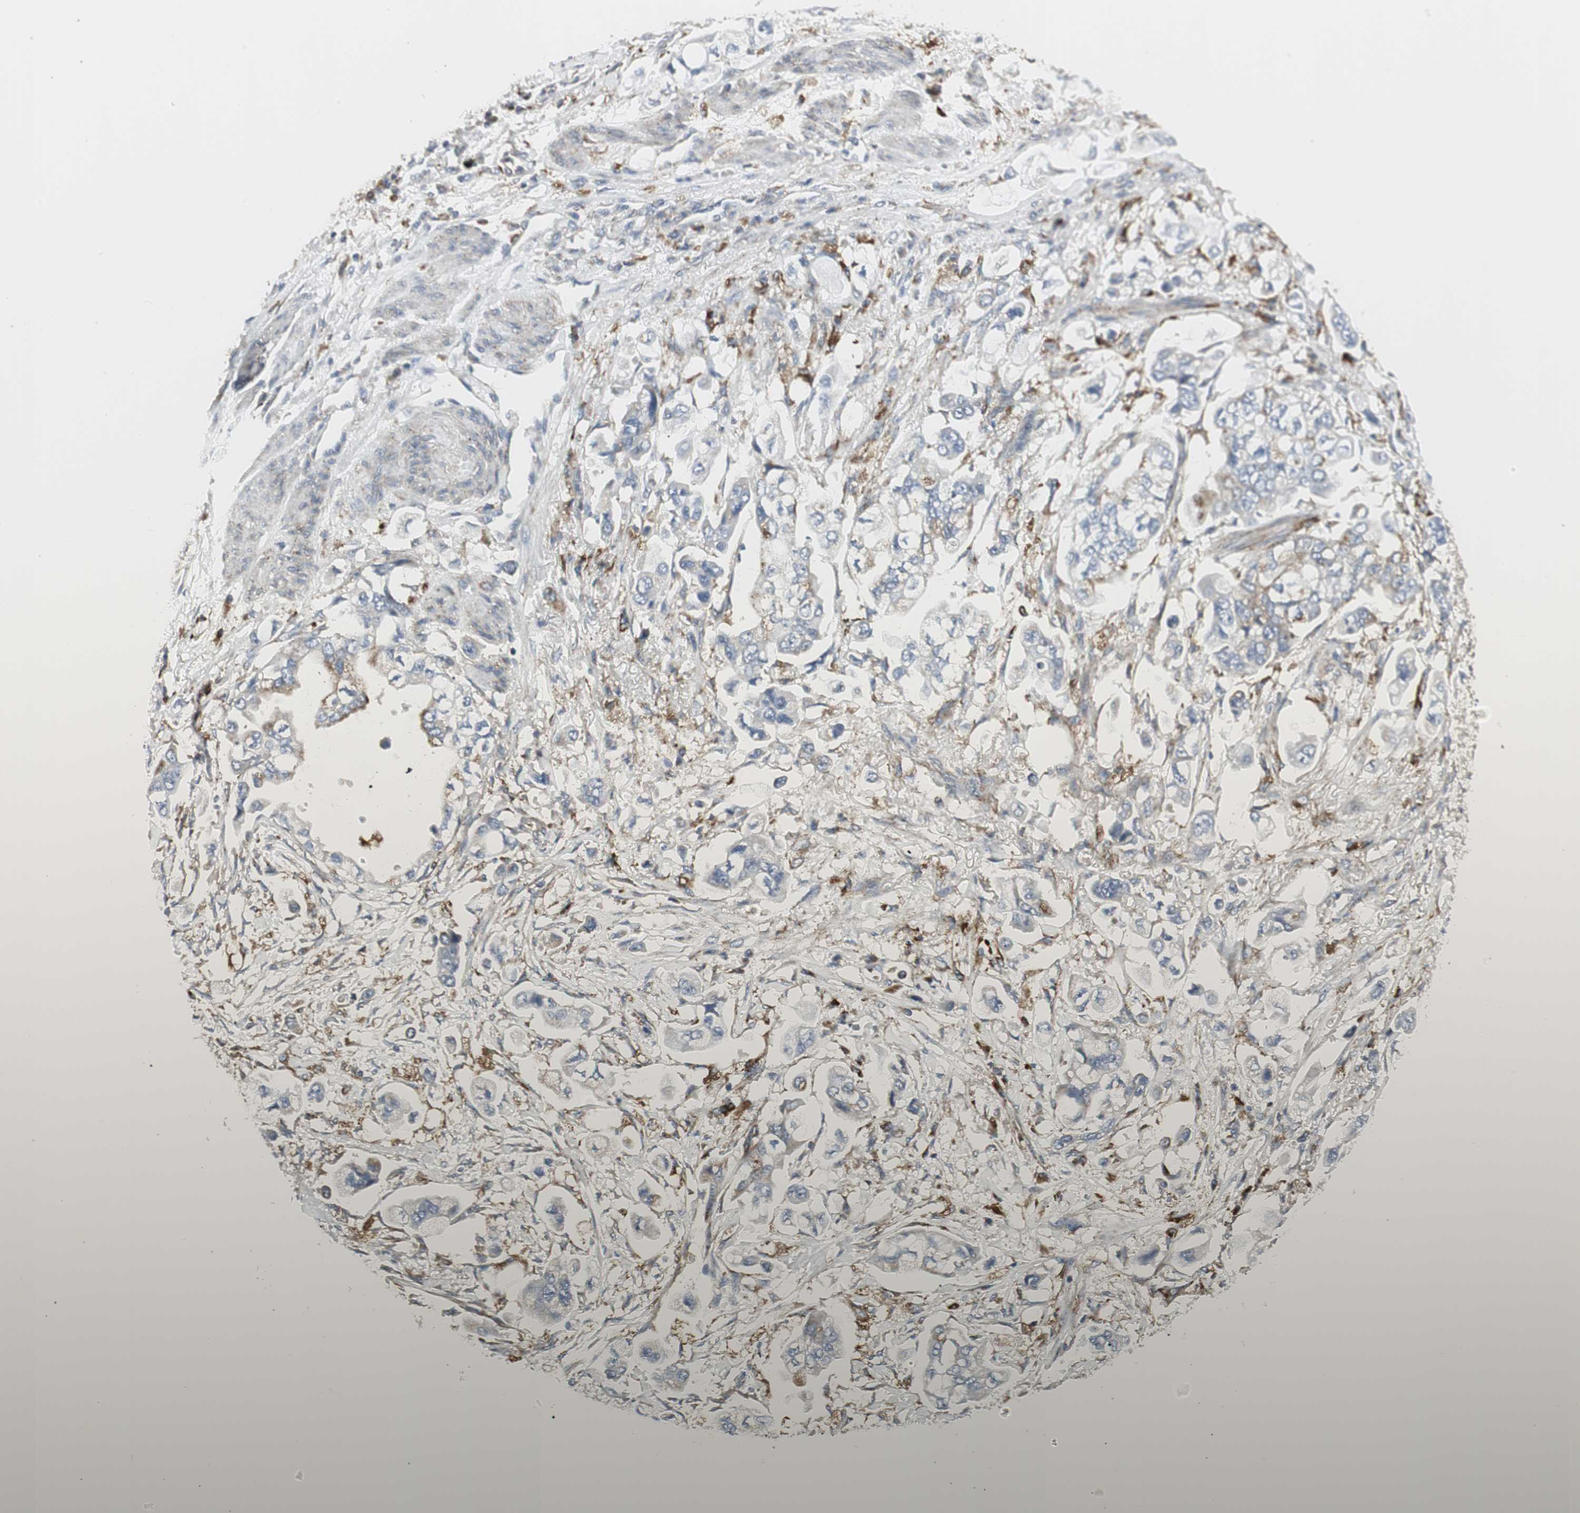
{"staining": {"intensity": "negative", "quantity": "none", "location": "none"}, "tissue": "stomach cancer", "cell_type": "Tumor cells", "image_type": "cancer", "snomed": [{"axis": "morphology", "description": "Adenocarcinoma, NOS"}, {"axis": "topography", "description": "Stomach"}], "caption": "Adenocarcinoma (stomach) was stained to show a protein in brown. There is no significant expression in tumor cells. The staining is performed using DAB (3,3'-diaminobenzidine) brown chromogen with nuclei counter-stained in using hematoxylin.", "gene": "ATP6V1B2", "patient": {"sex": "male", "age": 62}}